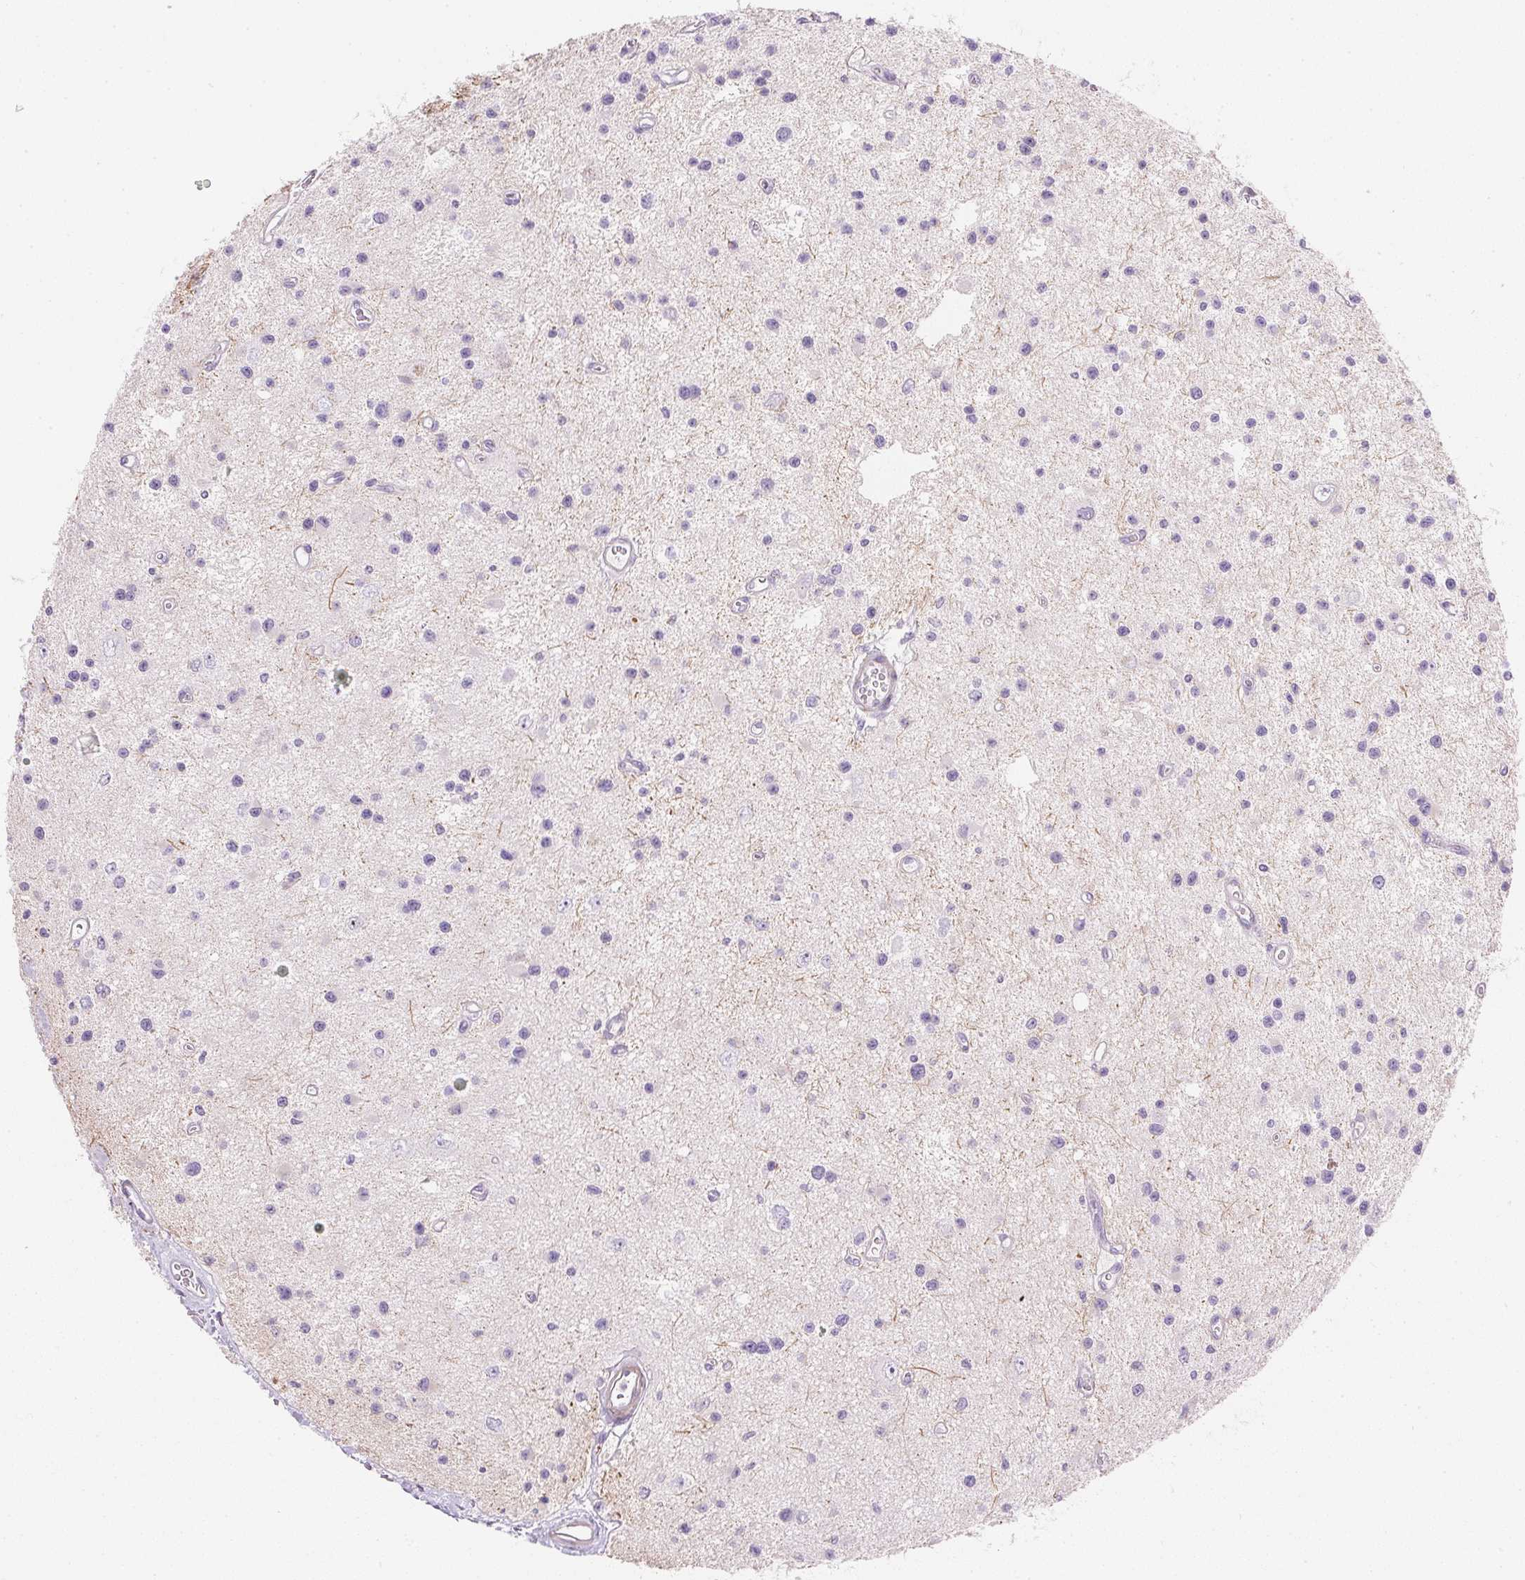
{"staining": {"intensity": "negative", "quantity": "none", "location": "none"}, "tissue": "glioma", "cell_type": "Tumor cells", "image_type": "cancer", "snomed": [{"axis": "morphology", "description": "Glioma, malignant, Low grade"}, {"axis": "topography", "description": "Brain"}], "caption": "IHC image of neoplastic tissue: human malignant low-grade glioma stained with DAB (3,3'-diaminobenzidine) shows no significant protein expression in tumor cells.", "gene": "KCNE2", "patient": {"sex": "male", "age": 43}}